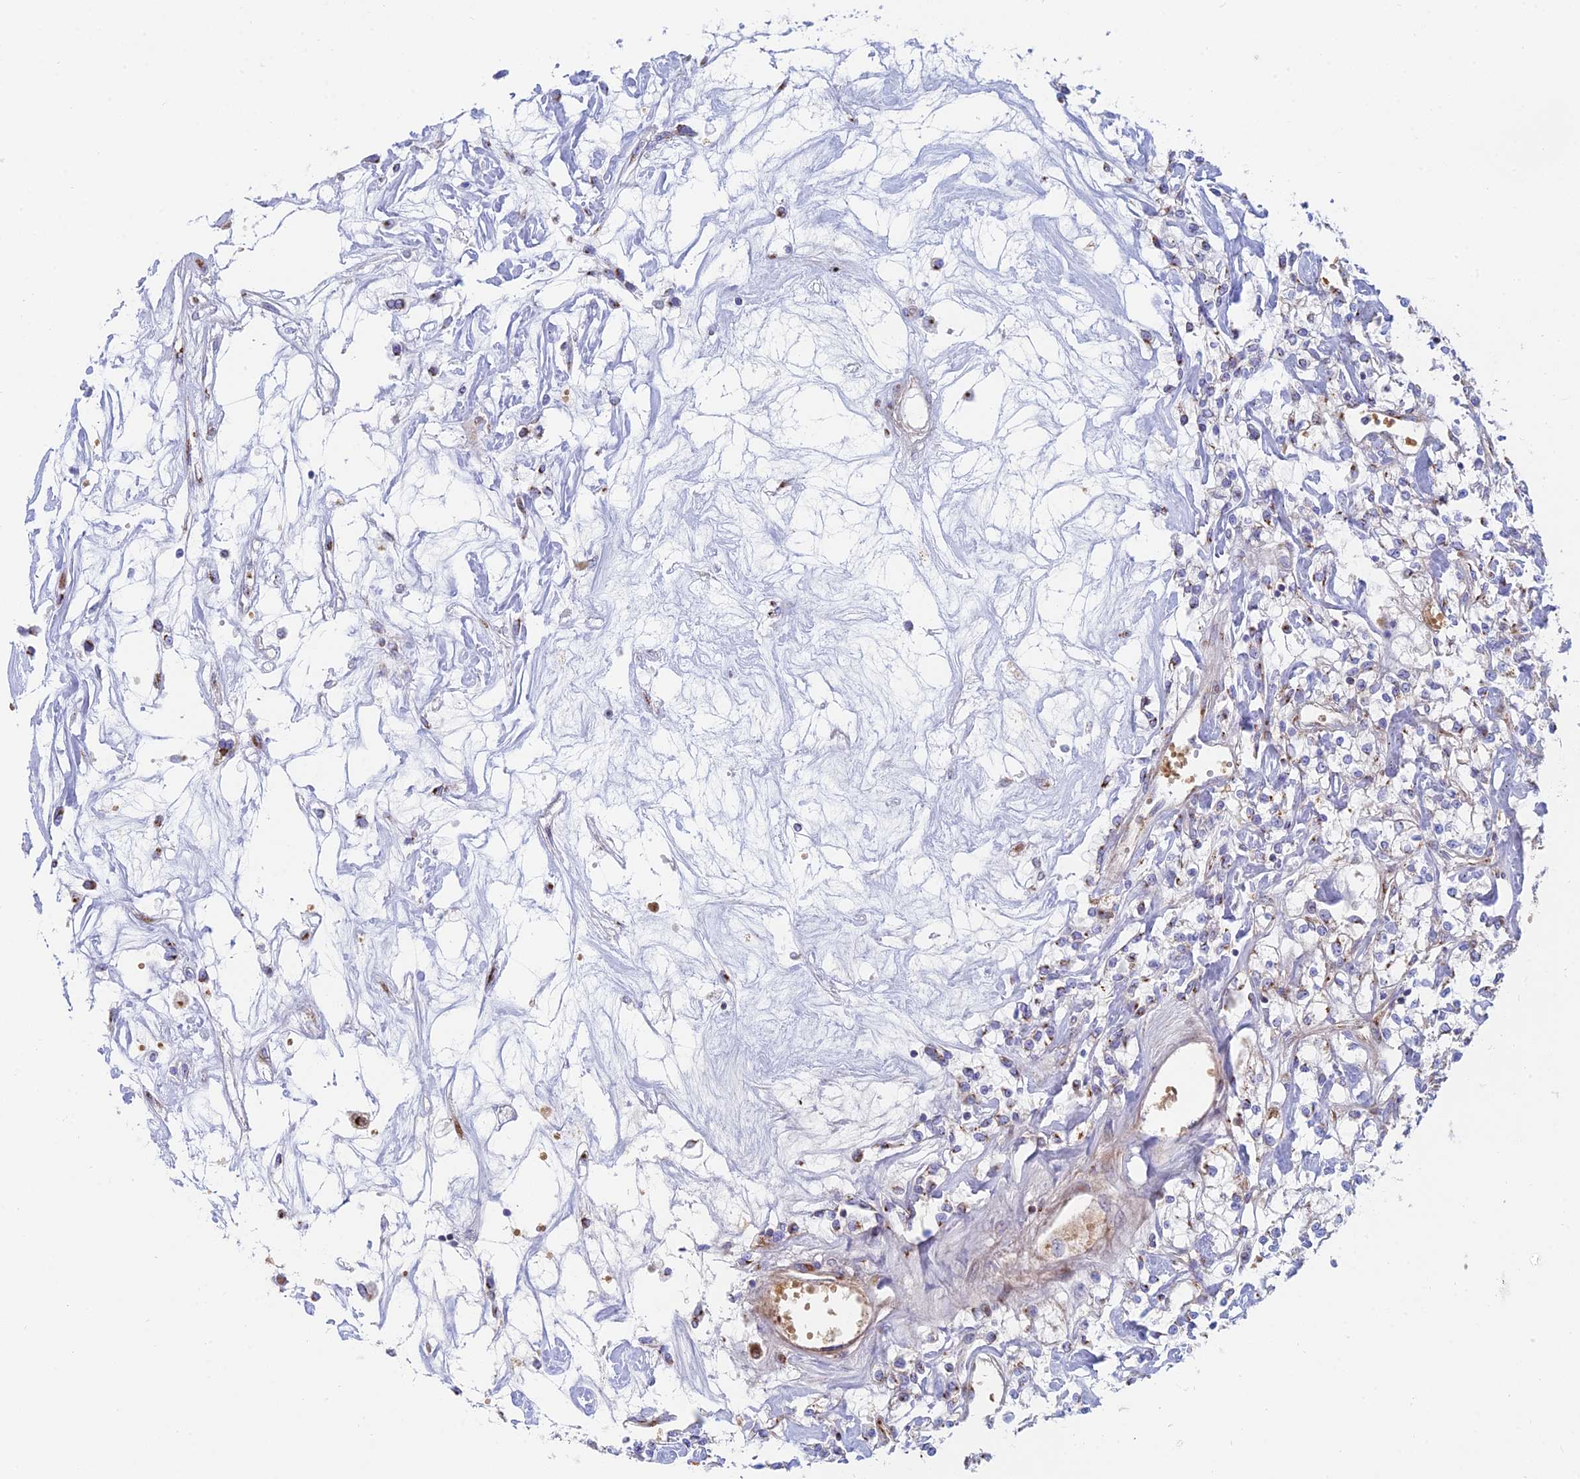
{"staining": {"intensity": "moderate", "quantity": "<25%", "location": "cytoplasmic/membranous"}, "tissue": "renal cancer", "cell_type": "Tumor cells", "image_type": "cancer", "snomed": [{"axis": "morphology", "description": "Adenocarcinoma, NOS"}, {"axis": "topography", "description": "Kidney"}], "caption": "Protein expression analysis of human renal cancer (adenocarcinoma) reveals moderate cytoplasmic/membranous expression in approximately <25% of tumor cells.", "gene": "HS2ST1", "patient": {"sex": "female", "age": 59}}